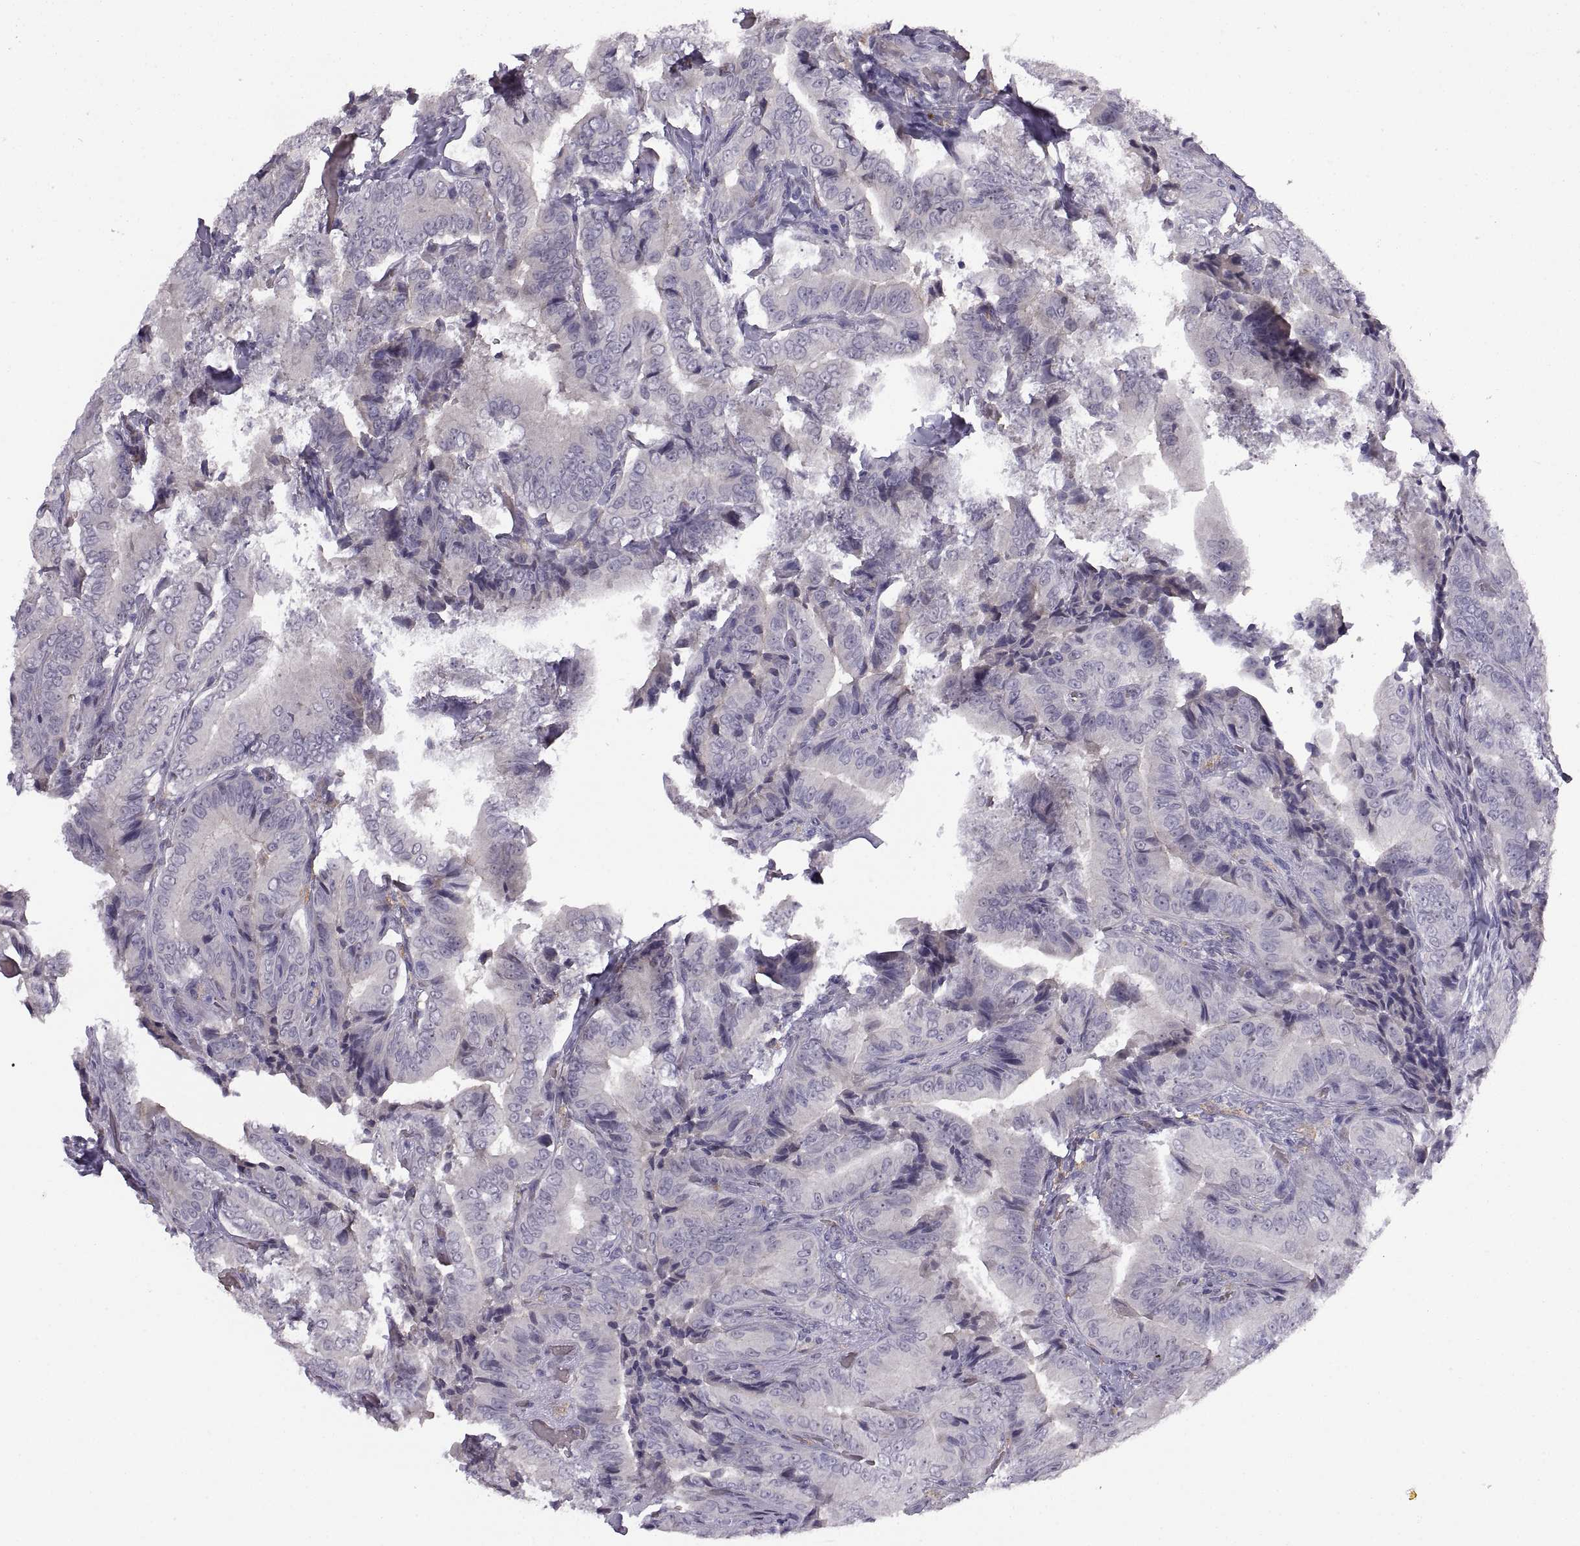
{"staining": {"intensity": "negative", "quantity": "none", "location": "none"}, "tissue": "thyroid cancer", "cell_type": "Tumor cells", "image_type": "cancer", "snomed": [{"axis": "morphology", "description": "Papillary adenocarcinoma, NOS"}, {"axis": "topography", "description": "Thyroid gland"}], "caption": "Tumor cells are negative for brown protein staining in thyroid papillary adenocarcinoma. (Immunohistochemistry, brightfield microscopy, high magnification).", "gene": "MEIOC", "patient": {"sex": "male", "age": 61}}